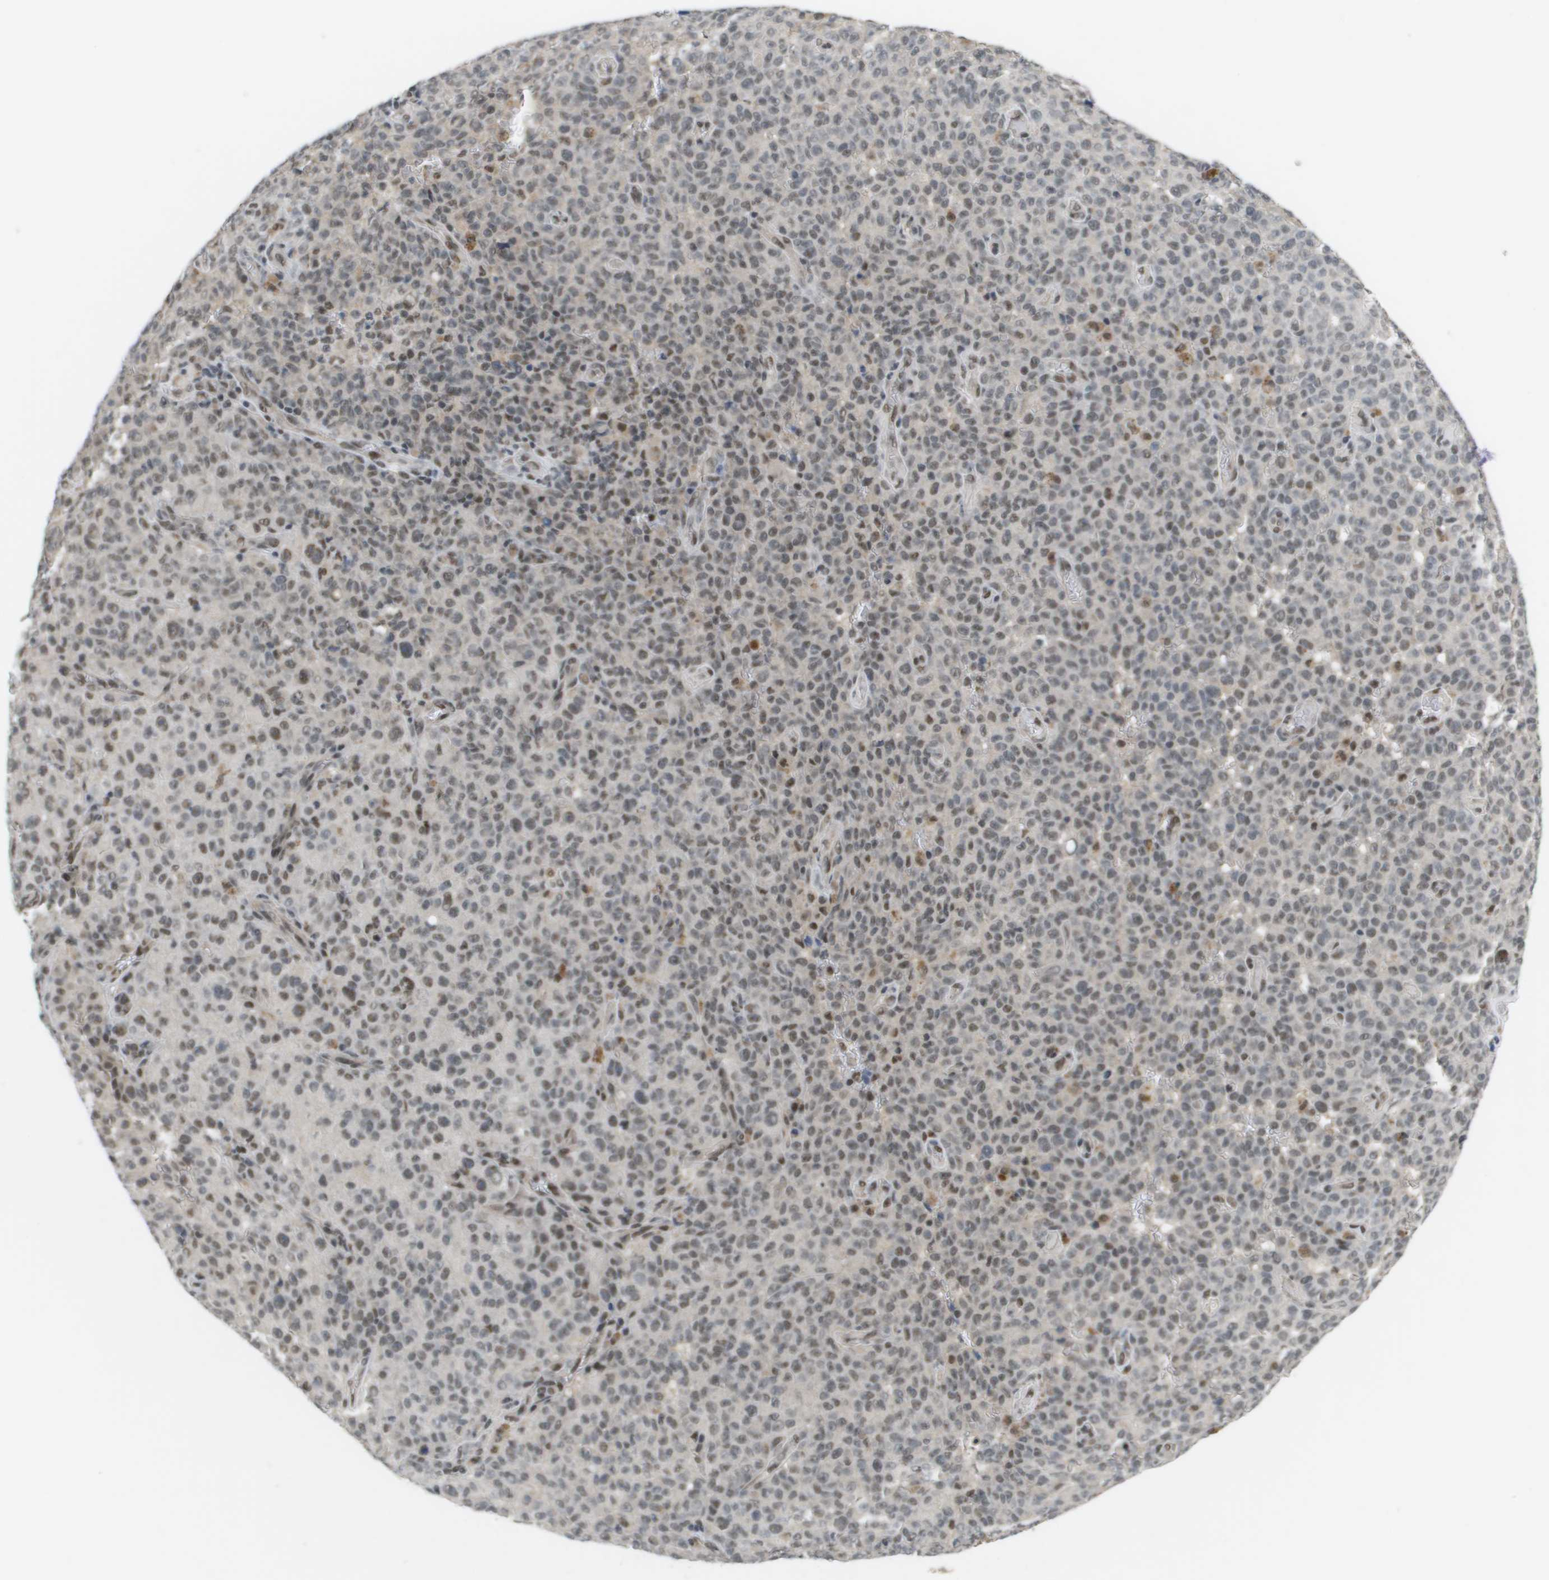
{"staining": {"intensity": "moderate", "quantity": "<25%", "location": "nuclear"}, "tissue": "melanoma", "cell_type": "Tumor cells", "image_type": "cancer", "snomed": [{"axis": "morphology", "description": "Malignant melanoma, NOS"}, {"axis": "topography", "description": "Skin"}], "caption": "Melanoma stained with IHC exhibits moderate nuclear staining in about <25% of tumor cells. The protein of interest is shown in brown color, while the nuclei are stained blue.", "gene": "ISY1", "patient": {"sex": "female", "age": 82}}